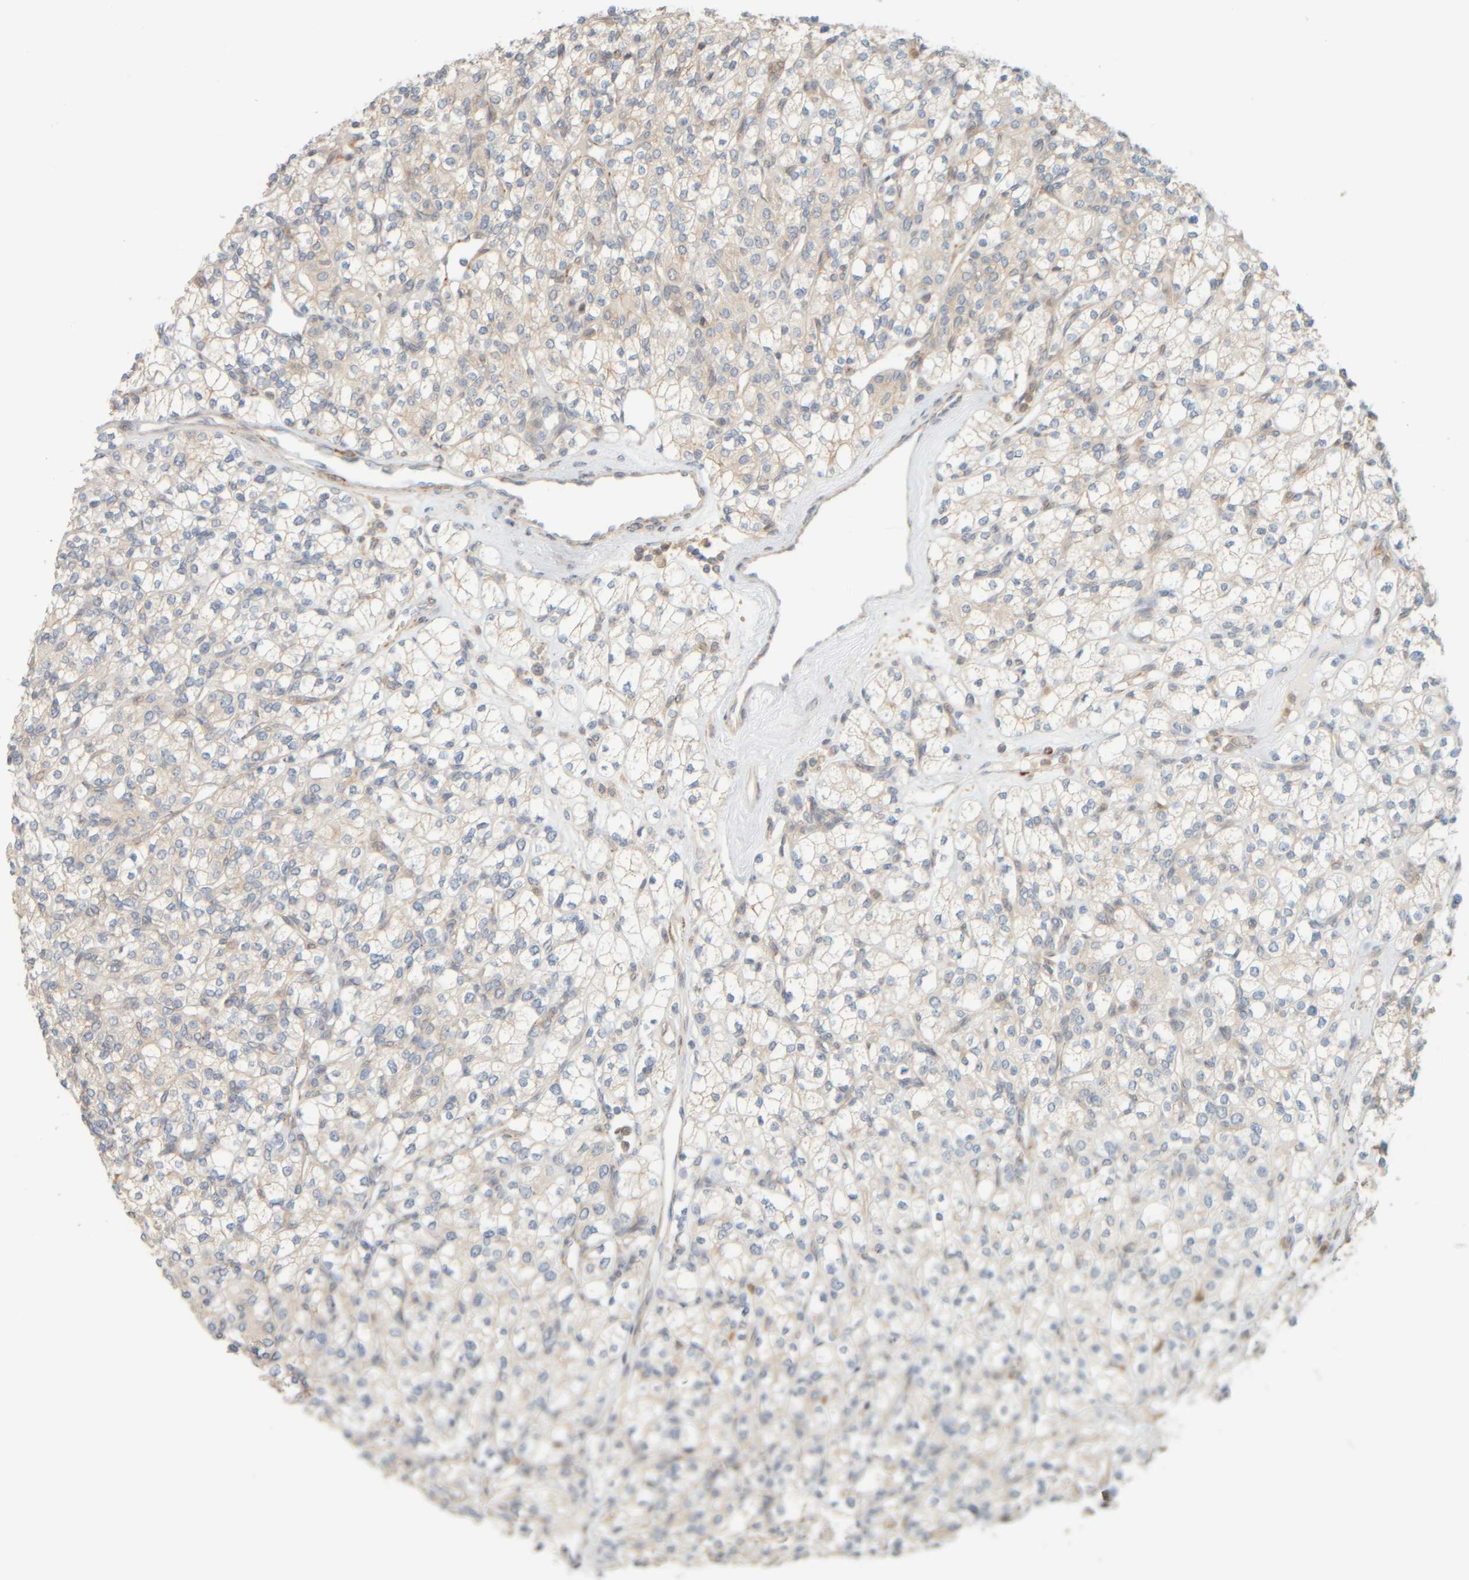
{"staining": {"intensity": "weak", "quantity": "<25%", "location": "cytoplasmic/membranous"}, "tissue": "renal cancer", "cell_type": "Tumor cells", "image_type": "cancer", "snomed": [{"axis": "morphology", "description": "Adenocarcinoma, NOS"}, {"axis": "topography", "description": "Kidney"}], "caption": "DAB (3,3'-diaminobenzidine) immunohistochemical staining of renal cancer (adenocarcinoma) reveals no significant positivity in tumor cells. Brightfield microscopy of immunohistochemistry (IHC) stained with DAB (brown) and hematoxylin (blue), captured at high magnification.", "gene": "PTGES3L-AARSD1", "patient": {"sex": "male", "age": 77}}